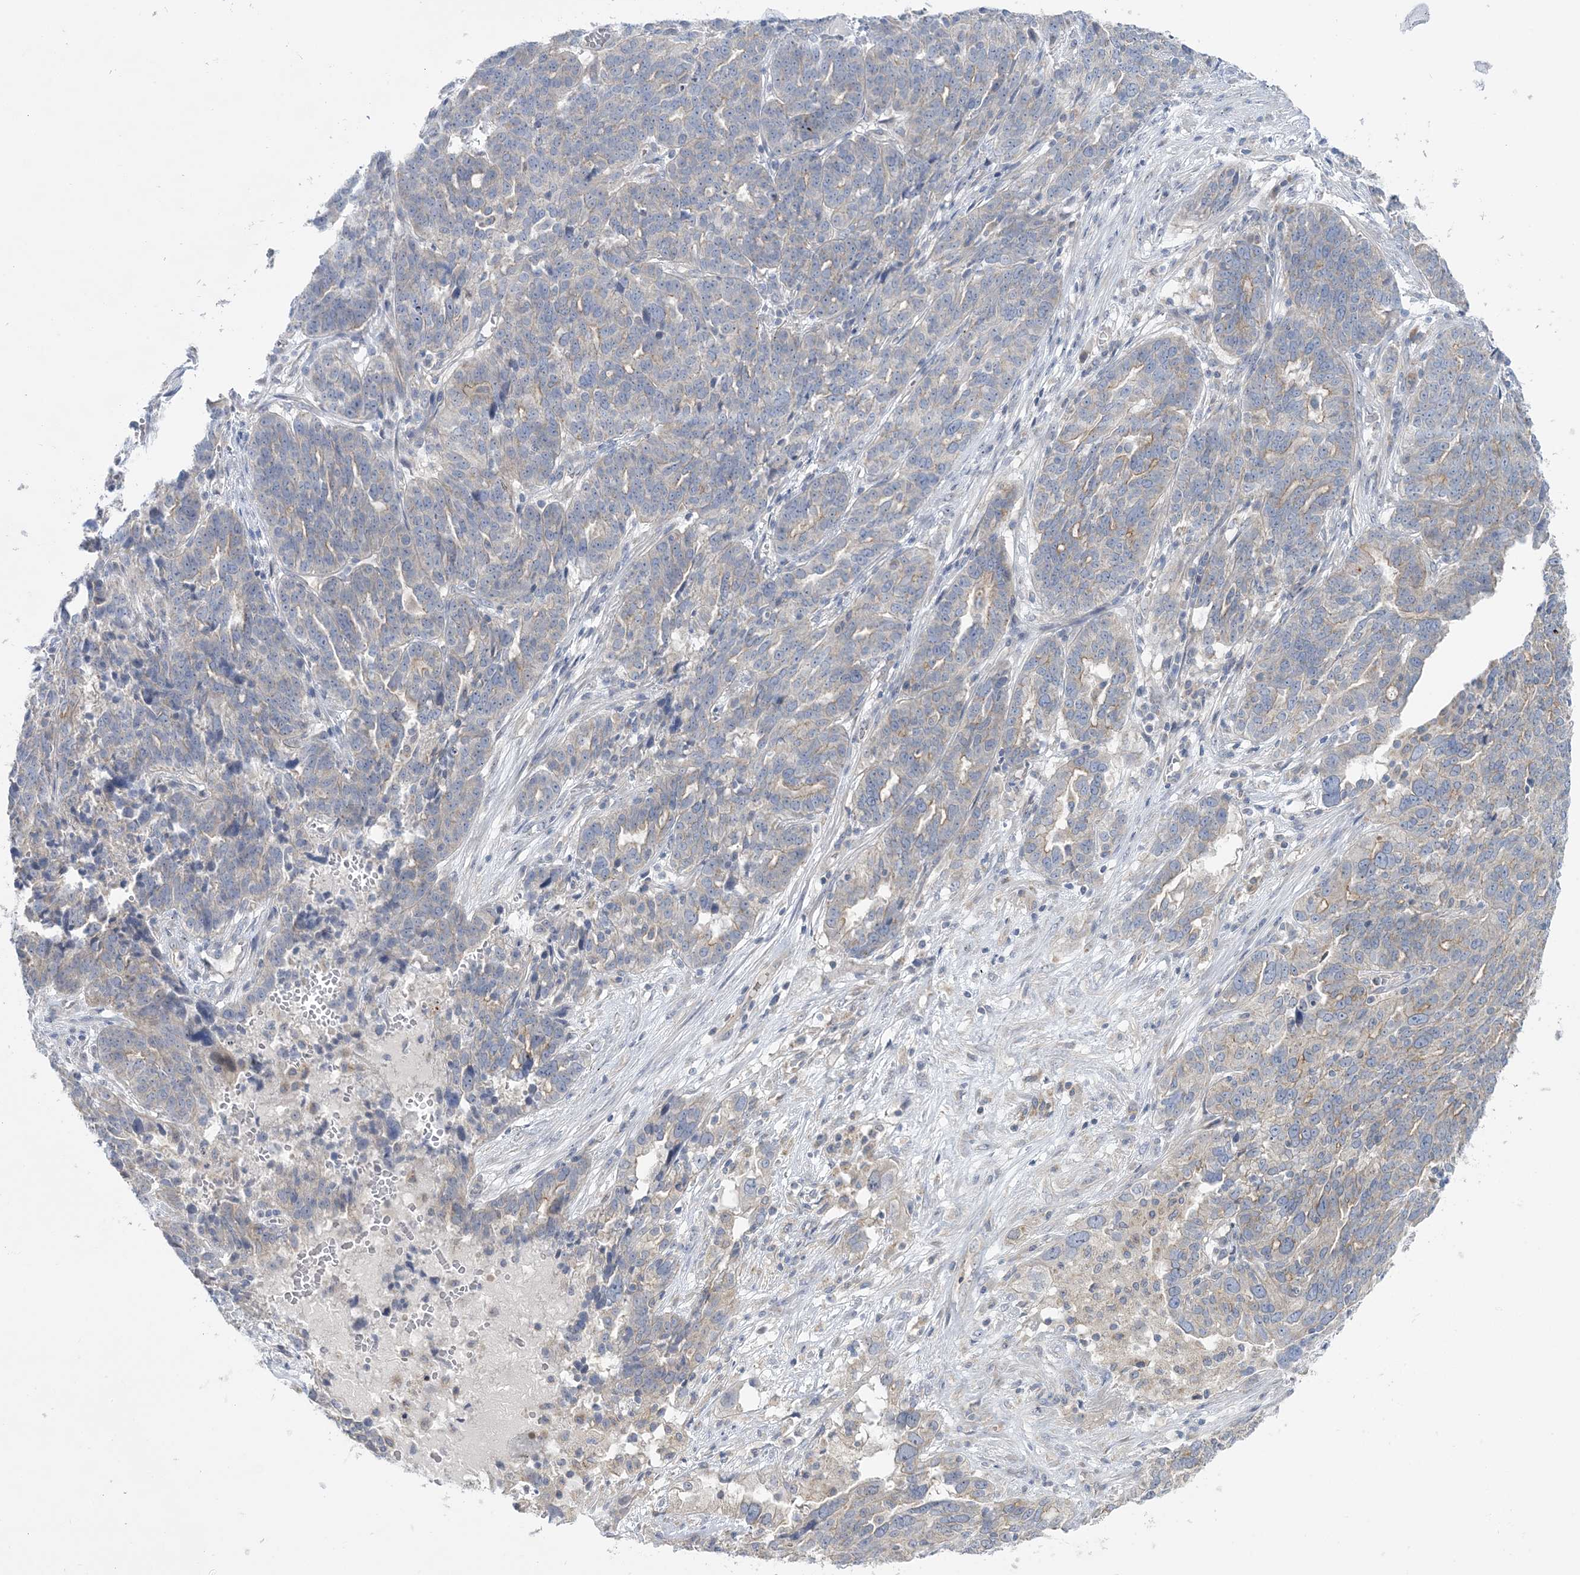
{"staining": {"intensity": "moderate", "quantity": "<25%", "location": "cytoplasmic/membranous"}, "tissue": "ovarian cancer", "cell_type": "Tumor cells", "image_type": "cancer", "snomed": [{"axis": "morphology", "description": "Cystadenocarcinoma, serous, NOS"}, {"axis": "topography", "description": "Ovary"}], "caption": "There is low levels of moderate cytoplasmic/membranous expression in tumor cells of ovarian serous cystadenocarcinoma, as demonstrated by immunohistochemical staining (brown color).", "gene": "MMADHC", "patient": {"sex": "female", "age": 59}}